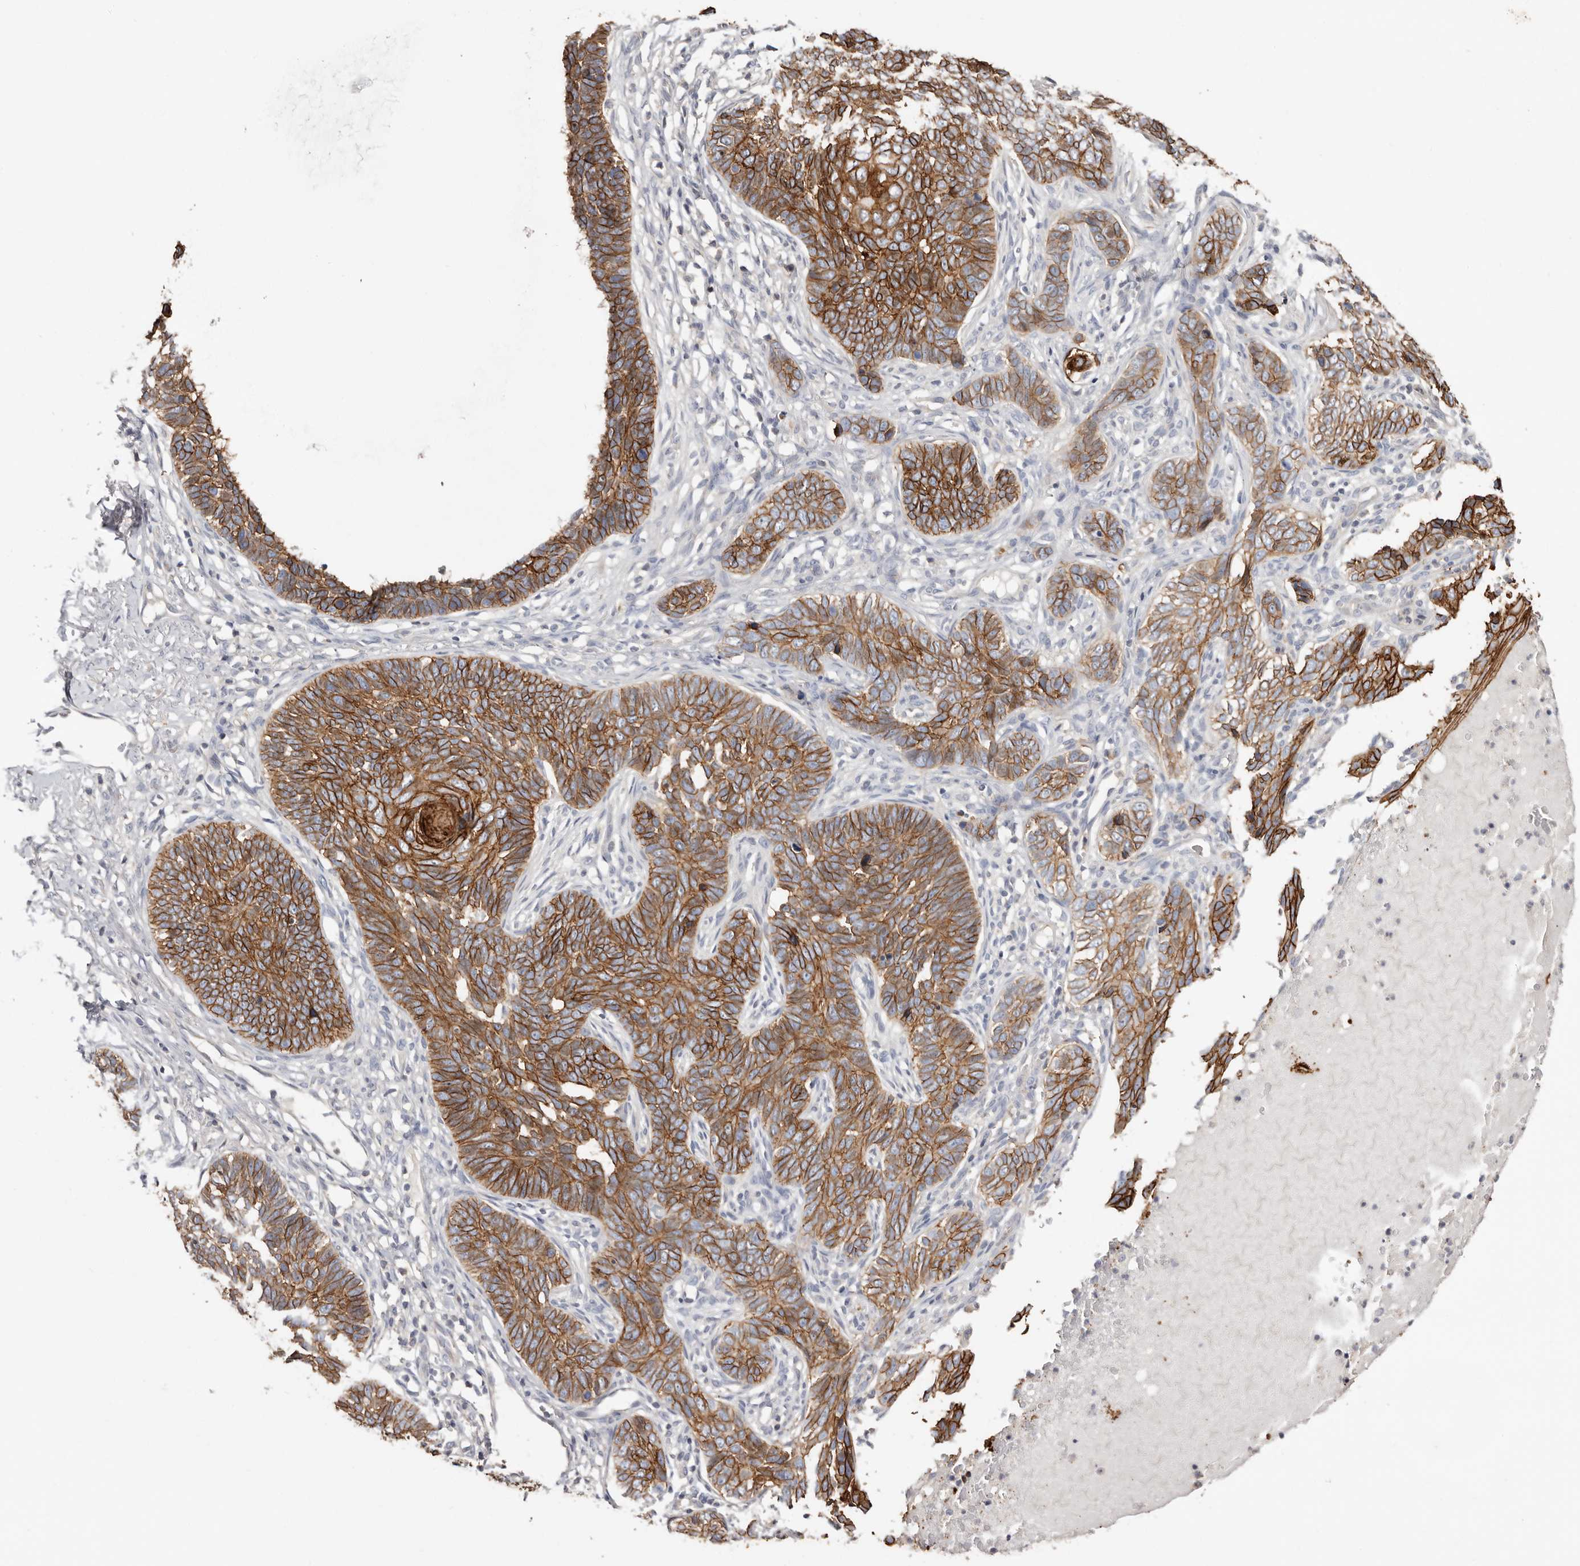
{"staining": {"intensity": "moderate", "quantity": ">75%", "location": "cytoplasmic/membranous"}, "tissue": "skin cancer", "cell_type": "Tumor cells", "image_type": "cancer", "snomed": [{"axis": "morphology", "description": "Normal tissue, NOS"}, {"axis": "morphology", "description": "Basal cell carcinoma"}, {"axis": "topography", "description": "Skin"}], "caption": "Human skin basal cell carcinoma stained for a protein (brown) displays moderate cytoplasmic/membranous positive expression in approximately >75% of tumor cells.", "gene": "S100A14", "patient": {"sex": "male", "age": 77}}